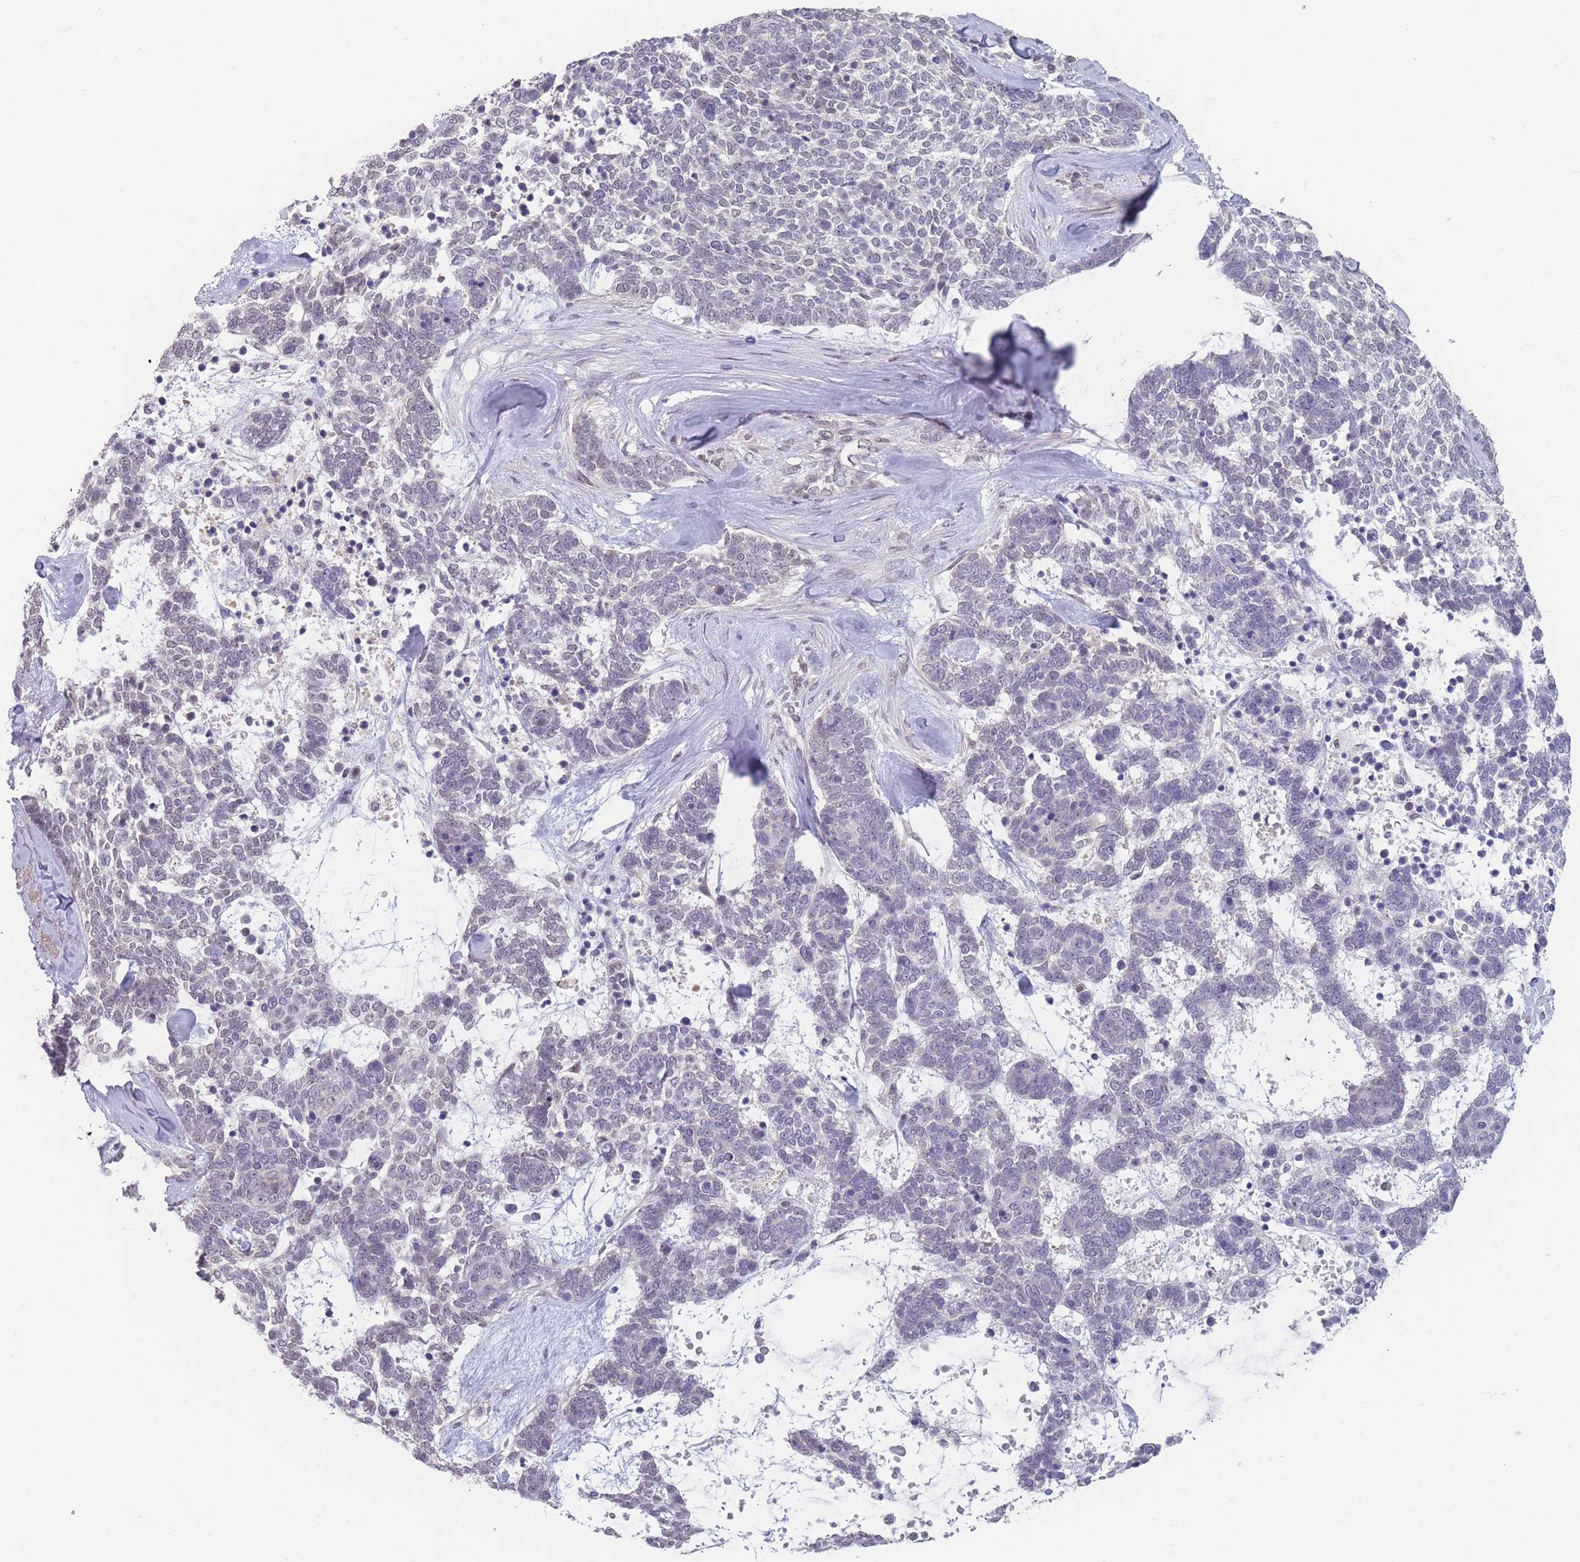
{"staining": {"intensity": "negative", "quantity": "none", "location": "none"}, "tissue": "skin cancer", "cell_type": "Tumor cells", "image_type": "cancer", "snomed": [{"axis": "morphology", "description": "Basal cell carcinoma"}, {"axis": "topography", "description": "Skin"}], "caption": "An image of skin cancer (basal cell carcinoma) stained for a protein demonstrates no brown staining in tumor cells.", "gene": "ANKRD10", "patient": {"sex": "female", "age": 81}}